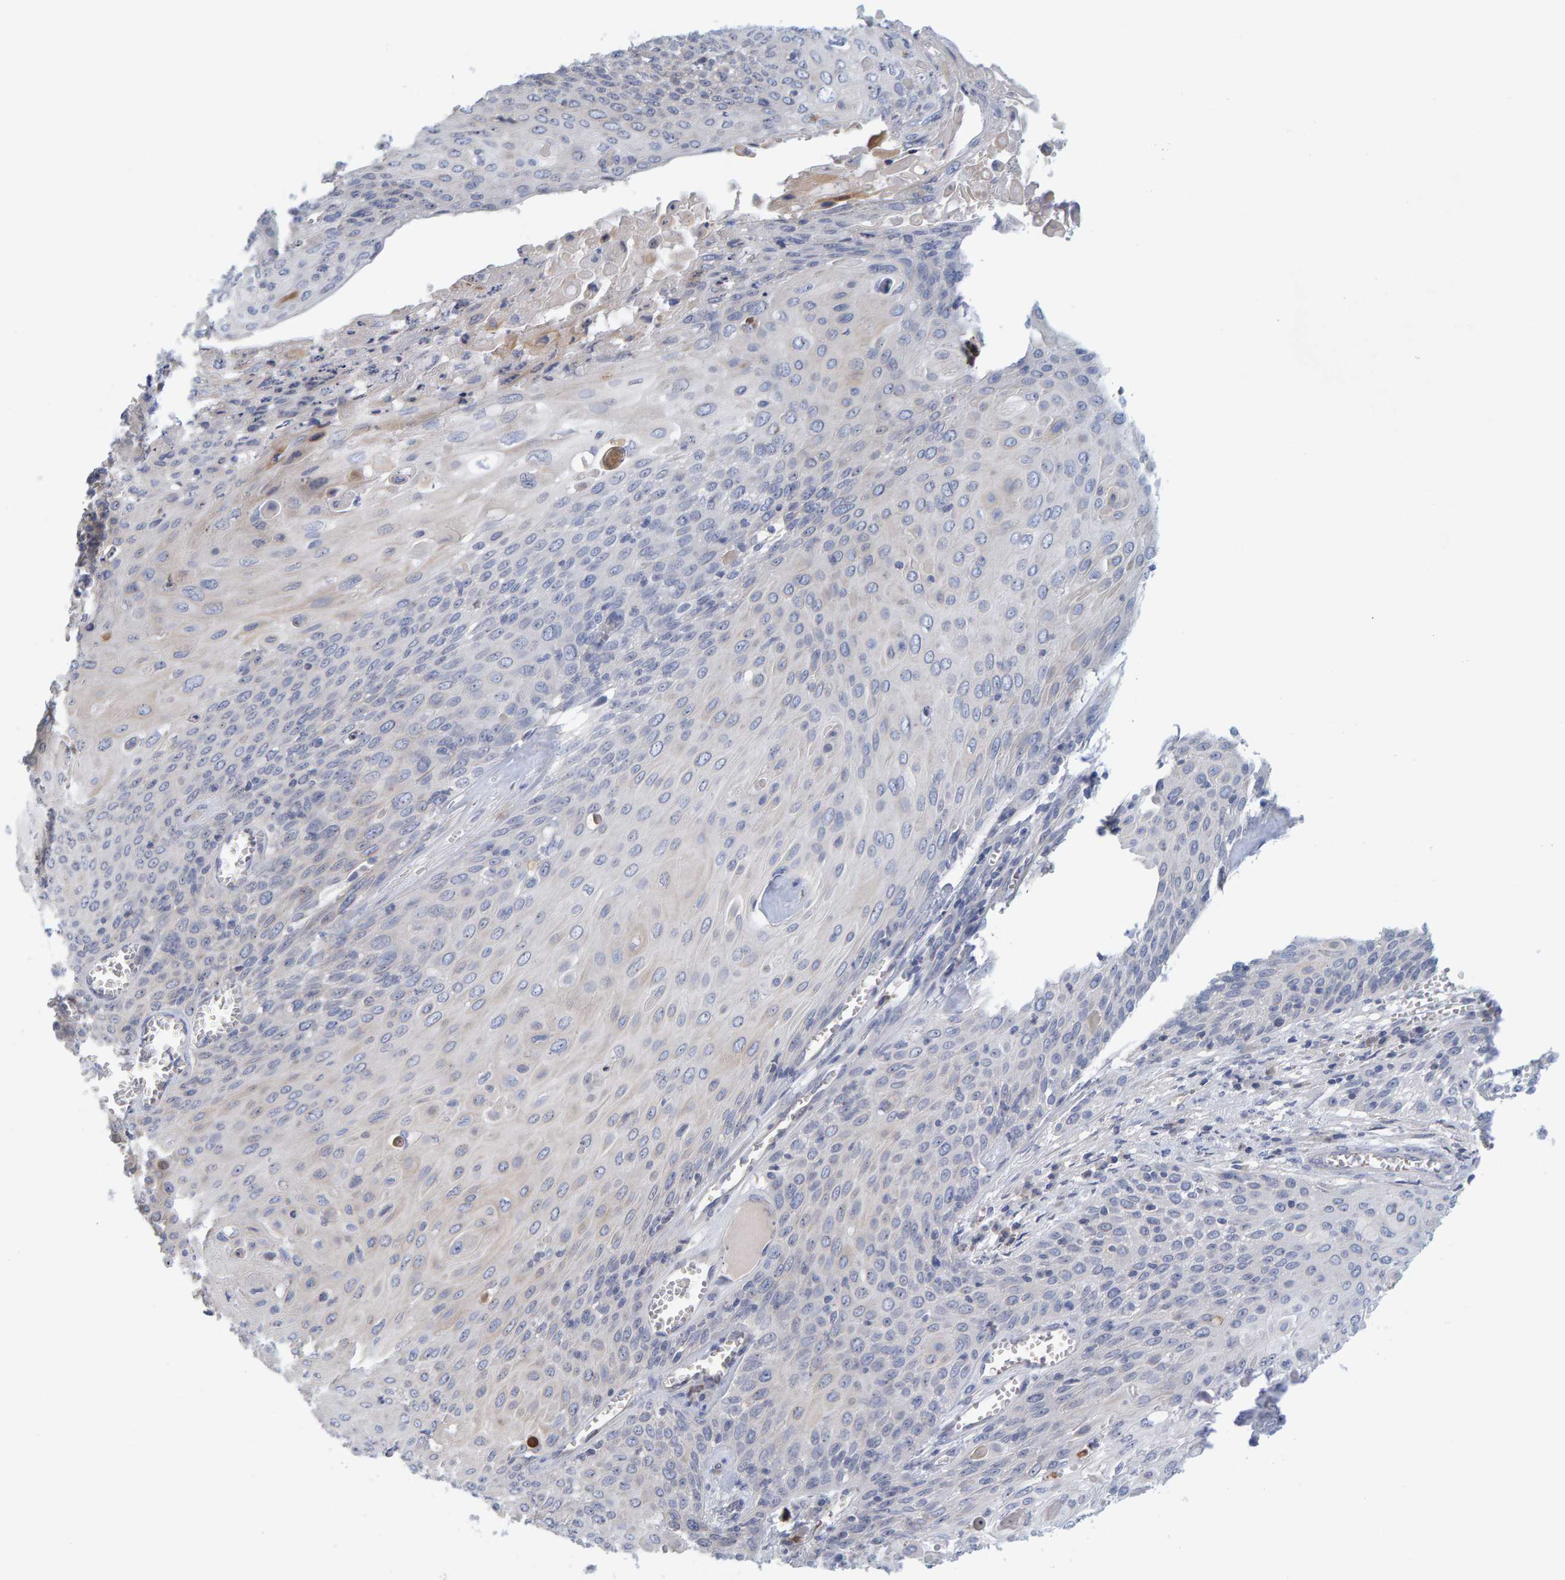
{"staining": {"intensity": "negative", "quantity": "none", "location": "none"}, "tissue": "cervical cancer", "cell_type": "Tumor cells", "image_type": "cancer", "snomed": [{"axis": "morphology", "description": "Squamous cell carcinoma, NOS"}, {"axis": "topography", "description": "Cervix"}], "caption": "Squamous cell carcinoma (cervical) stained for a protein using IHC reveals no expression tumor cells.", "gene": "ZNF77", "patient": {"sex": "female", "age": 39}}